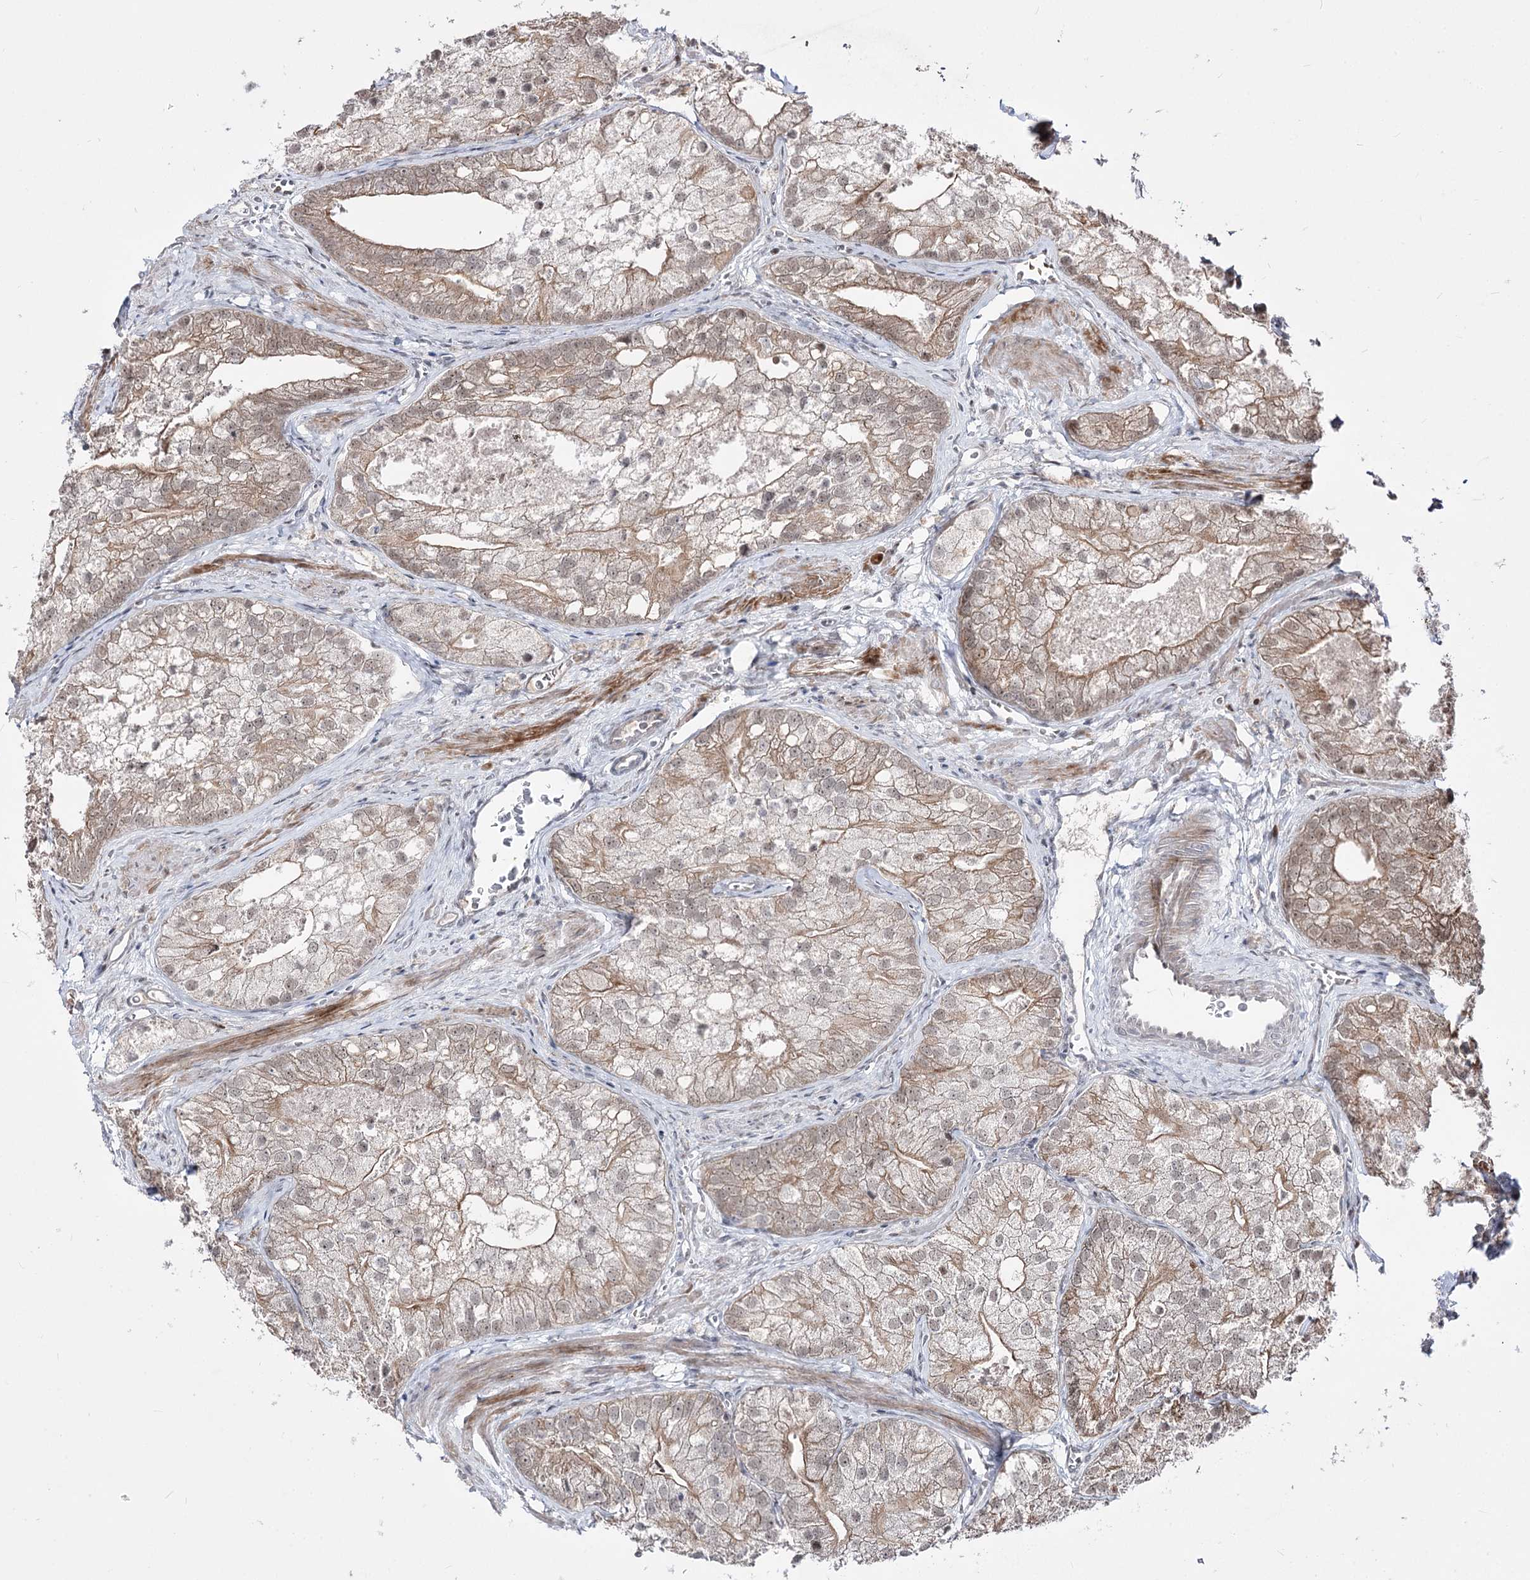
{"staining": {"intensity": "weak", "quantity": ">75%", "location": "cytoplasmic/membranous"}, "tissue": "prostate cancer", "cell_type": "Tumor cells", "image_type": "cancer", "snomed": [{"axis": "morphology", "description": "Adenocarcinoma, Low grade"}, {"axis": "topography", "description": "Prostate"}], "caption": "Prostate adenocarcinoma (low-grade) stained with a brown dye displays weak cytoplasmic/membranous positive positivity in about >75% of tumor cells.", "gene": "STOX1", "patient": {"sex": "male", "age": 69}}